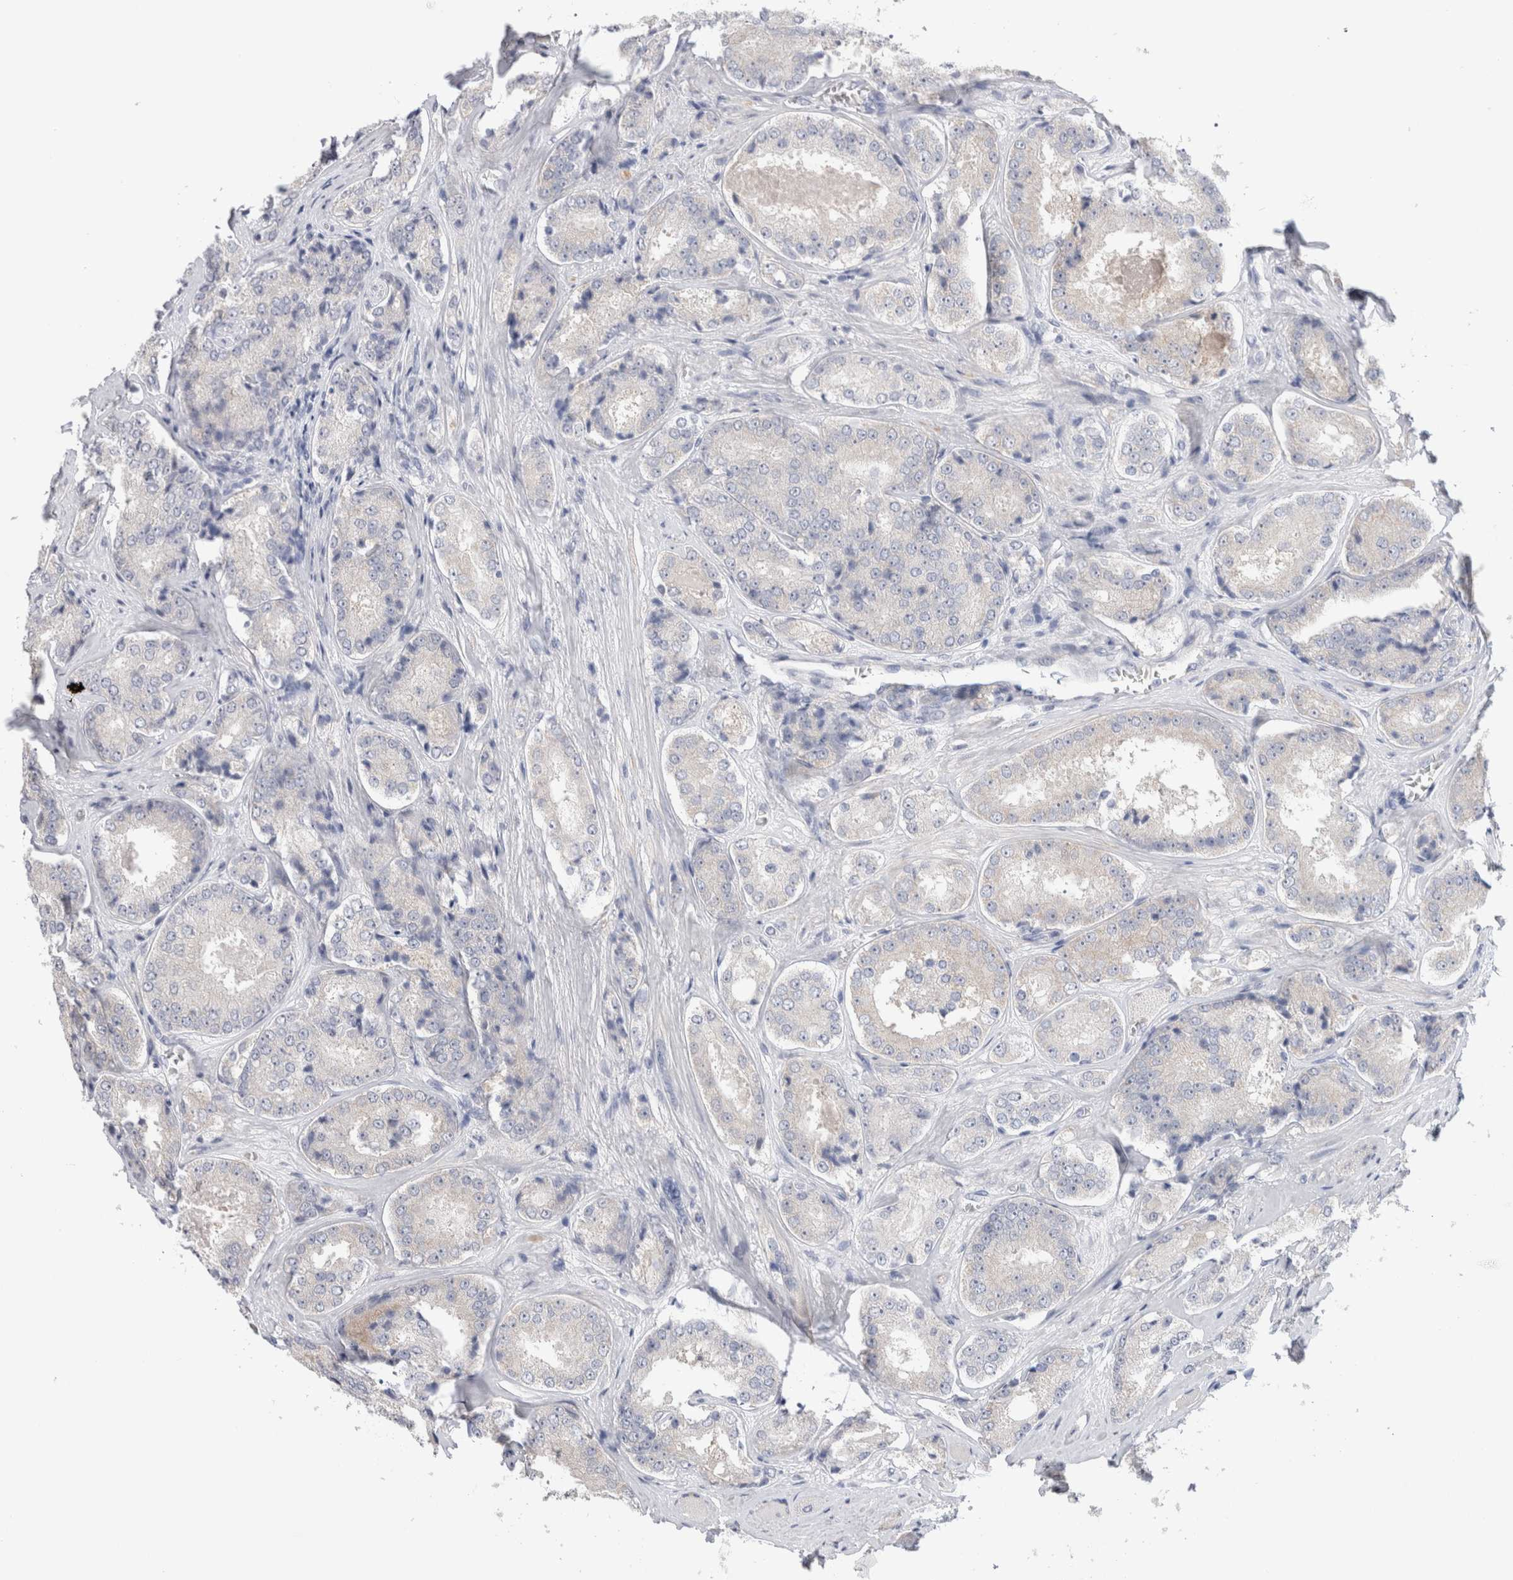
{"staining": {"intensity": "negative", "quantity": "none", "location": "none"}, "tissue": "prostate cancer", "cell_type": "Tumor cells", "image_type": "cancer", "snomed": [{"axis": "morphology", "description": "Adenocarcinoma, High grade"}, {"axis": "topography", "description": "Prostate"}], "caption": "Tumor cells show no significant protein staining in prostate adenocarcinoma (high-grade).", "gene": "NDOR1", "patient": {"sex": "male", "age": 65}}